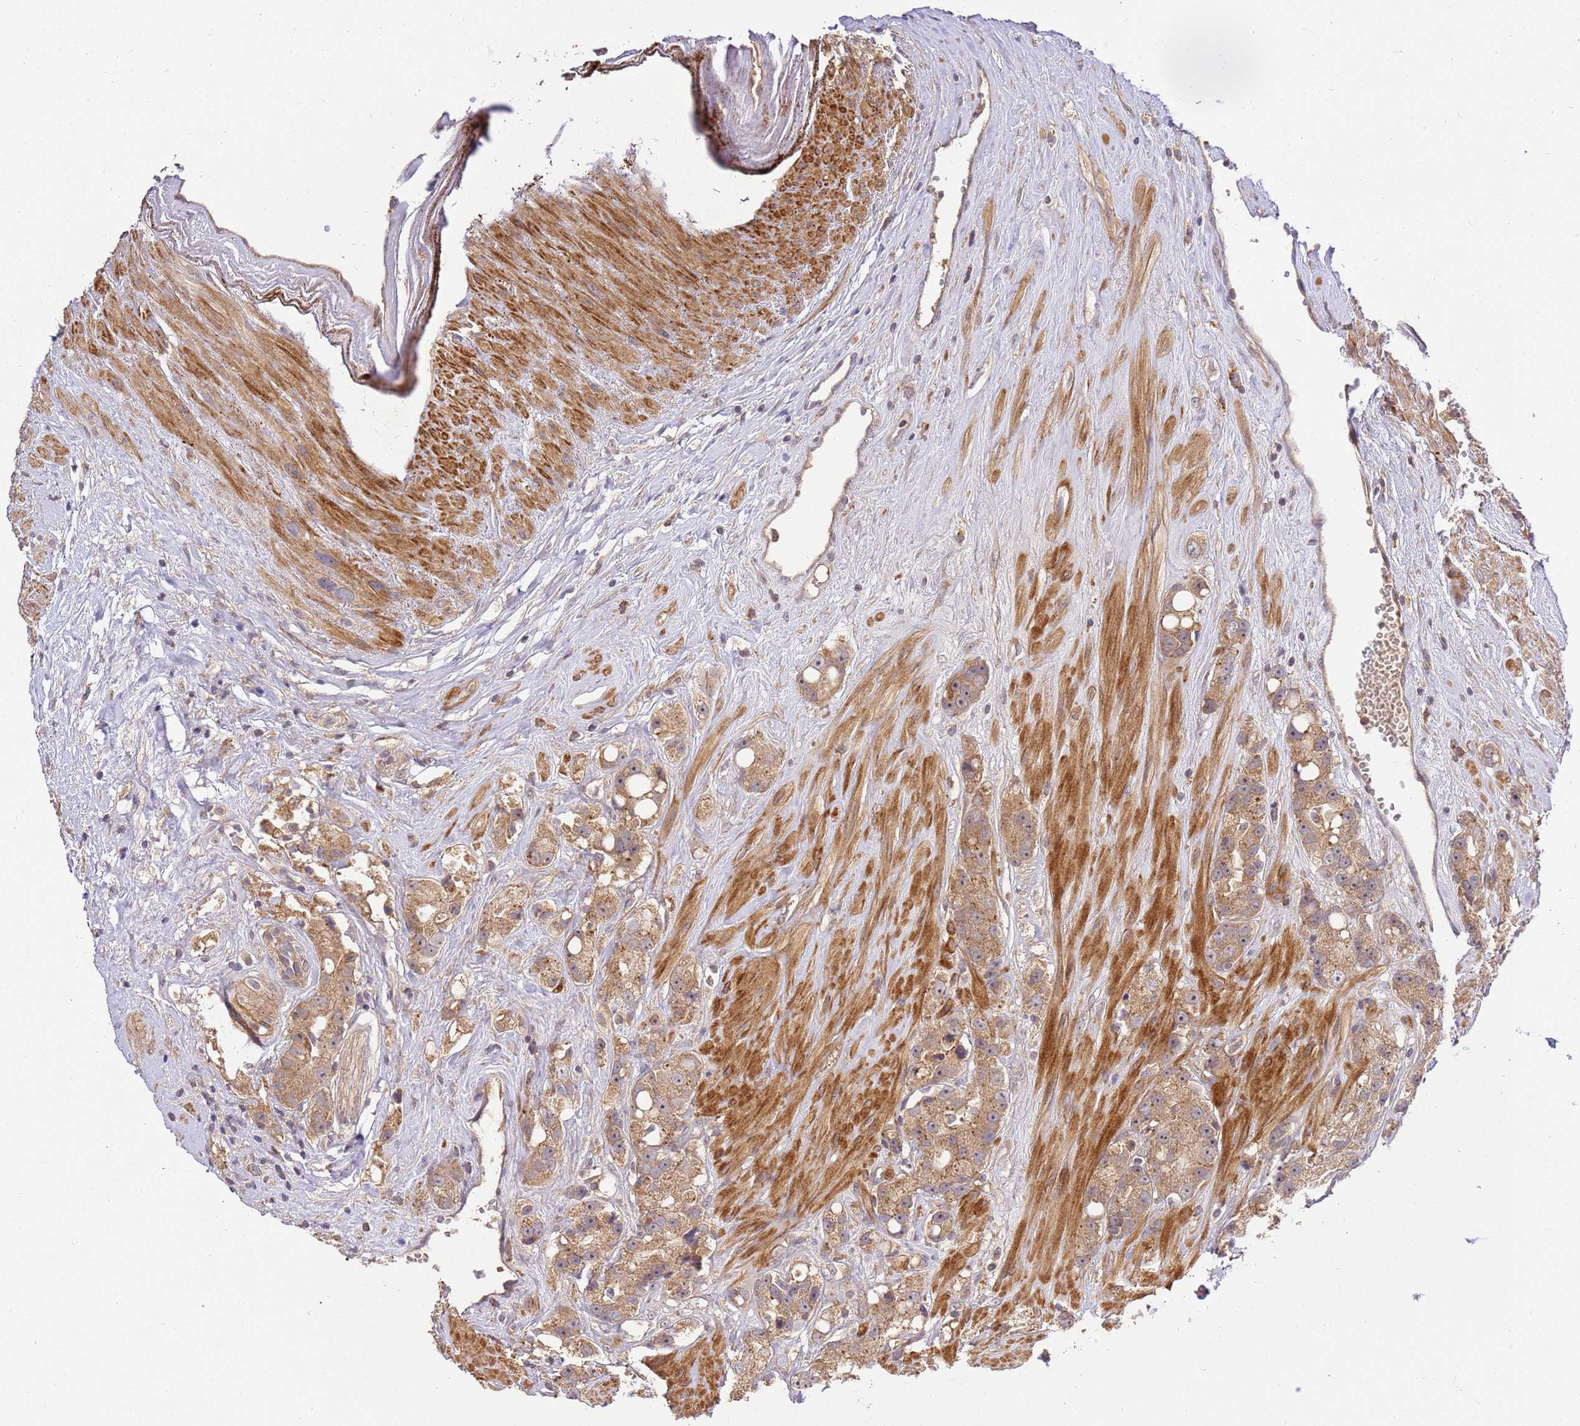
{"staining": {"intensity": "moderate", "quantity": ">75%", "location": "cytoplasmic/membranous,nuclear"}, "tissue": "prostate cancer", "cell_type": "Tumor cells", "image_type": "cancer", "snomed": [{"axis": "morphology", "description": "Adenocarcinoma, High grade"}, {"axis": "topography", "description": "Prostate"}], "caption": "Prostate adenocarcinoma (high-grade) tissue reveals moderate cytoplasmic/membranous and nuclear staining in approximately >75% of tumor cells", "gene": "GAREM1", "patient": {"sex": "male", "age": 74}}